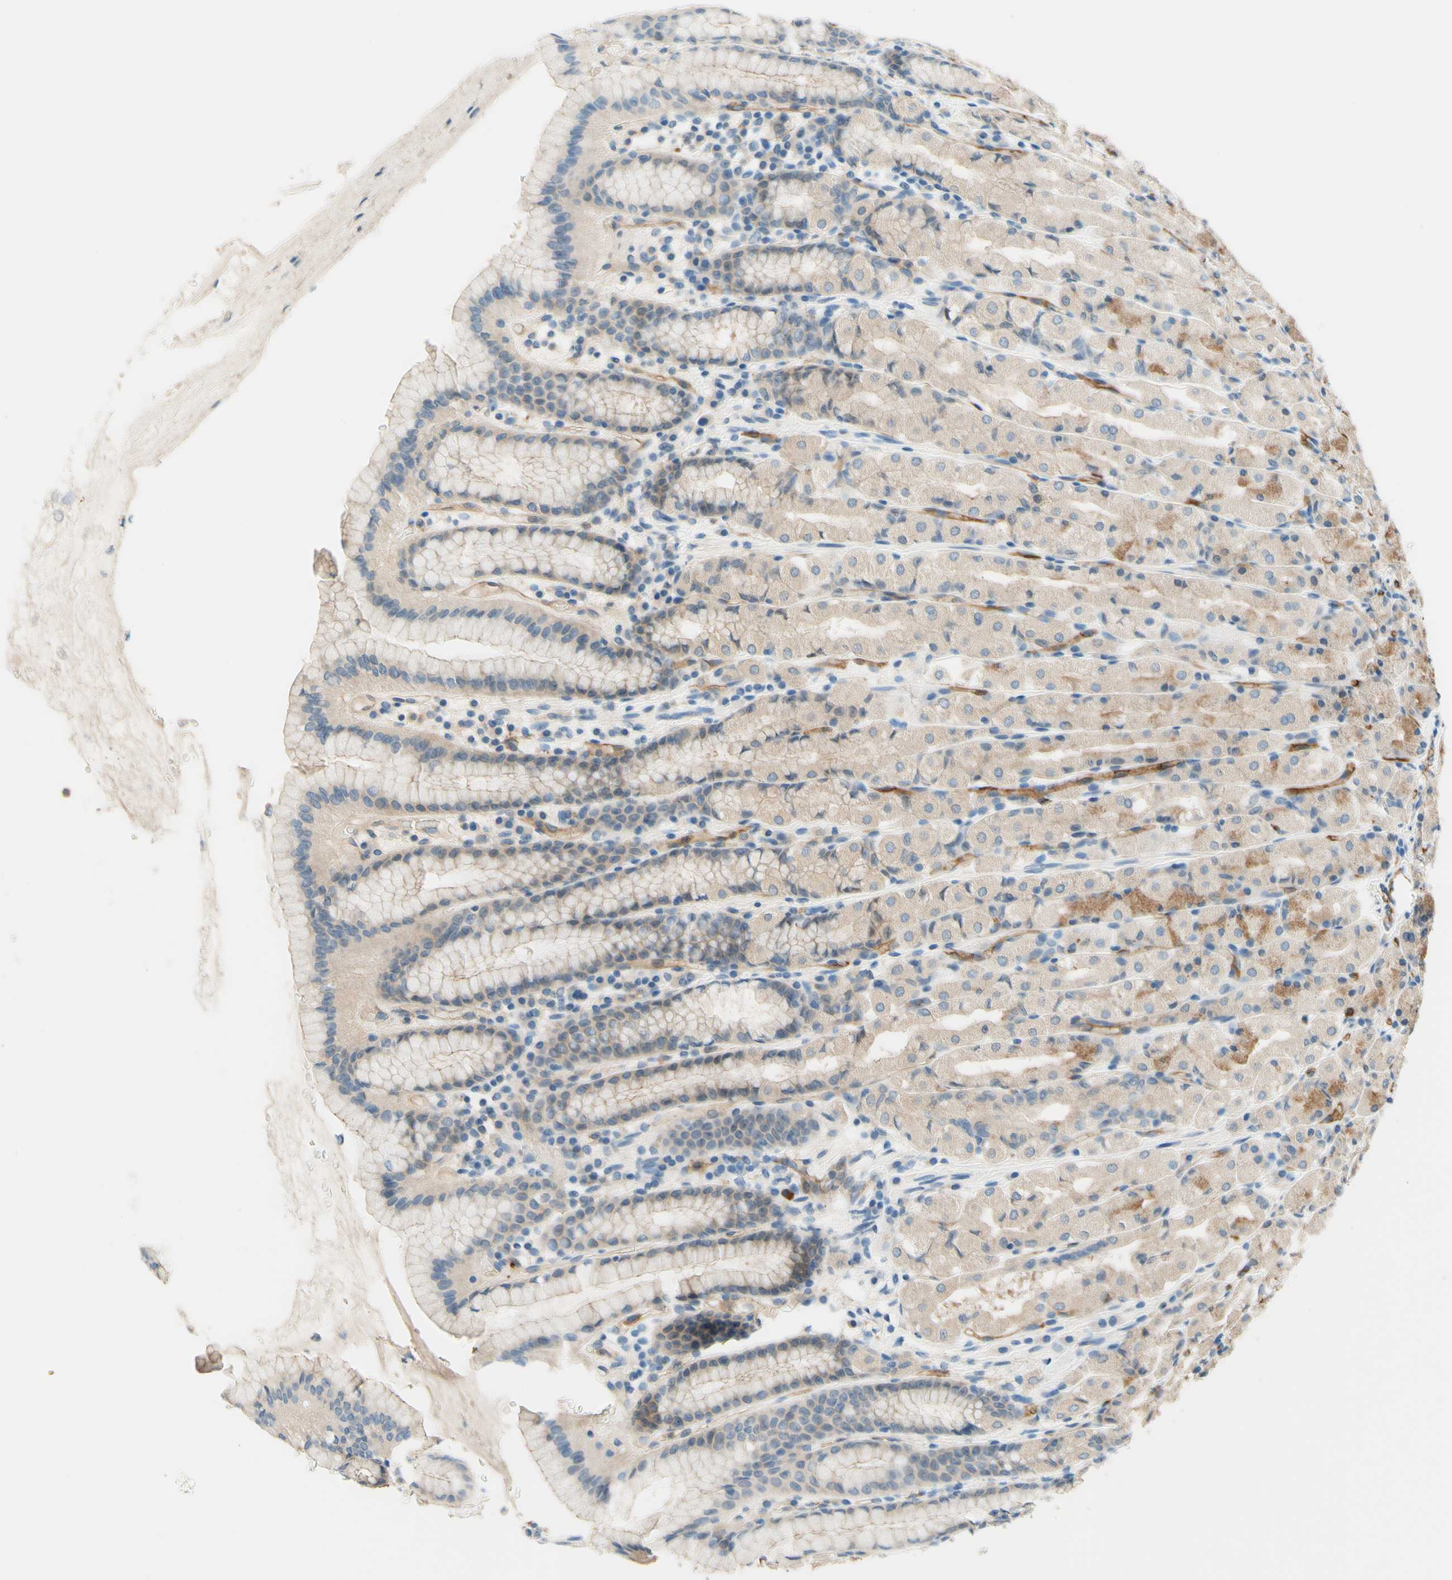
{"staining": {"intensity": "moderate", "quantity": "<25%", "location": "cytoplasmic/membranous"}, "tissue": "stomach", "cell_type": "Glandular cells", "image_type": "normal", "snomed": [{"axis": "morphology", "description": "Normal tissue, NOS"}, {"axis": "topography", "description": "Stomach, upper"}], "caption": "Moderate cytoplasmic/membranous positivity for a protein is appreciated in approximately <25% of glandular cells of benign stomach using immunohistochemistry (IHC).", "gene": "SIGLEC9", "patient": {"sex": "male", "age": 68}}